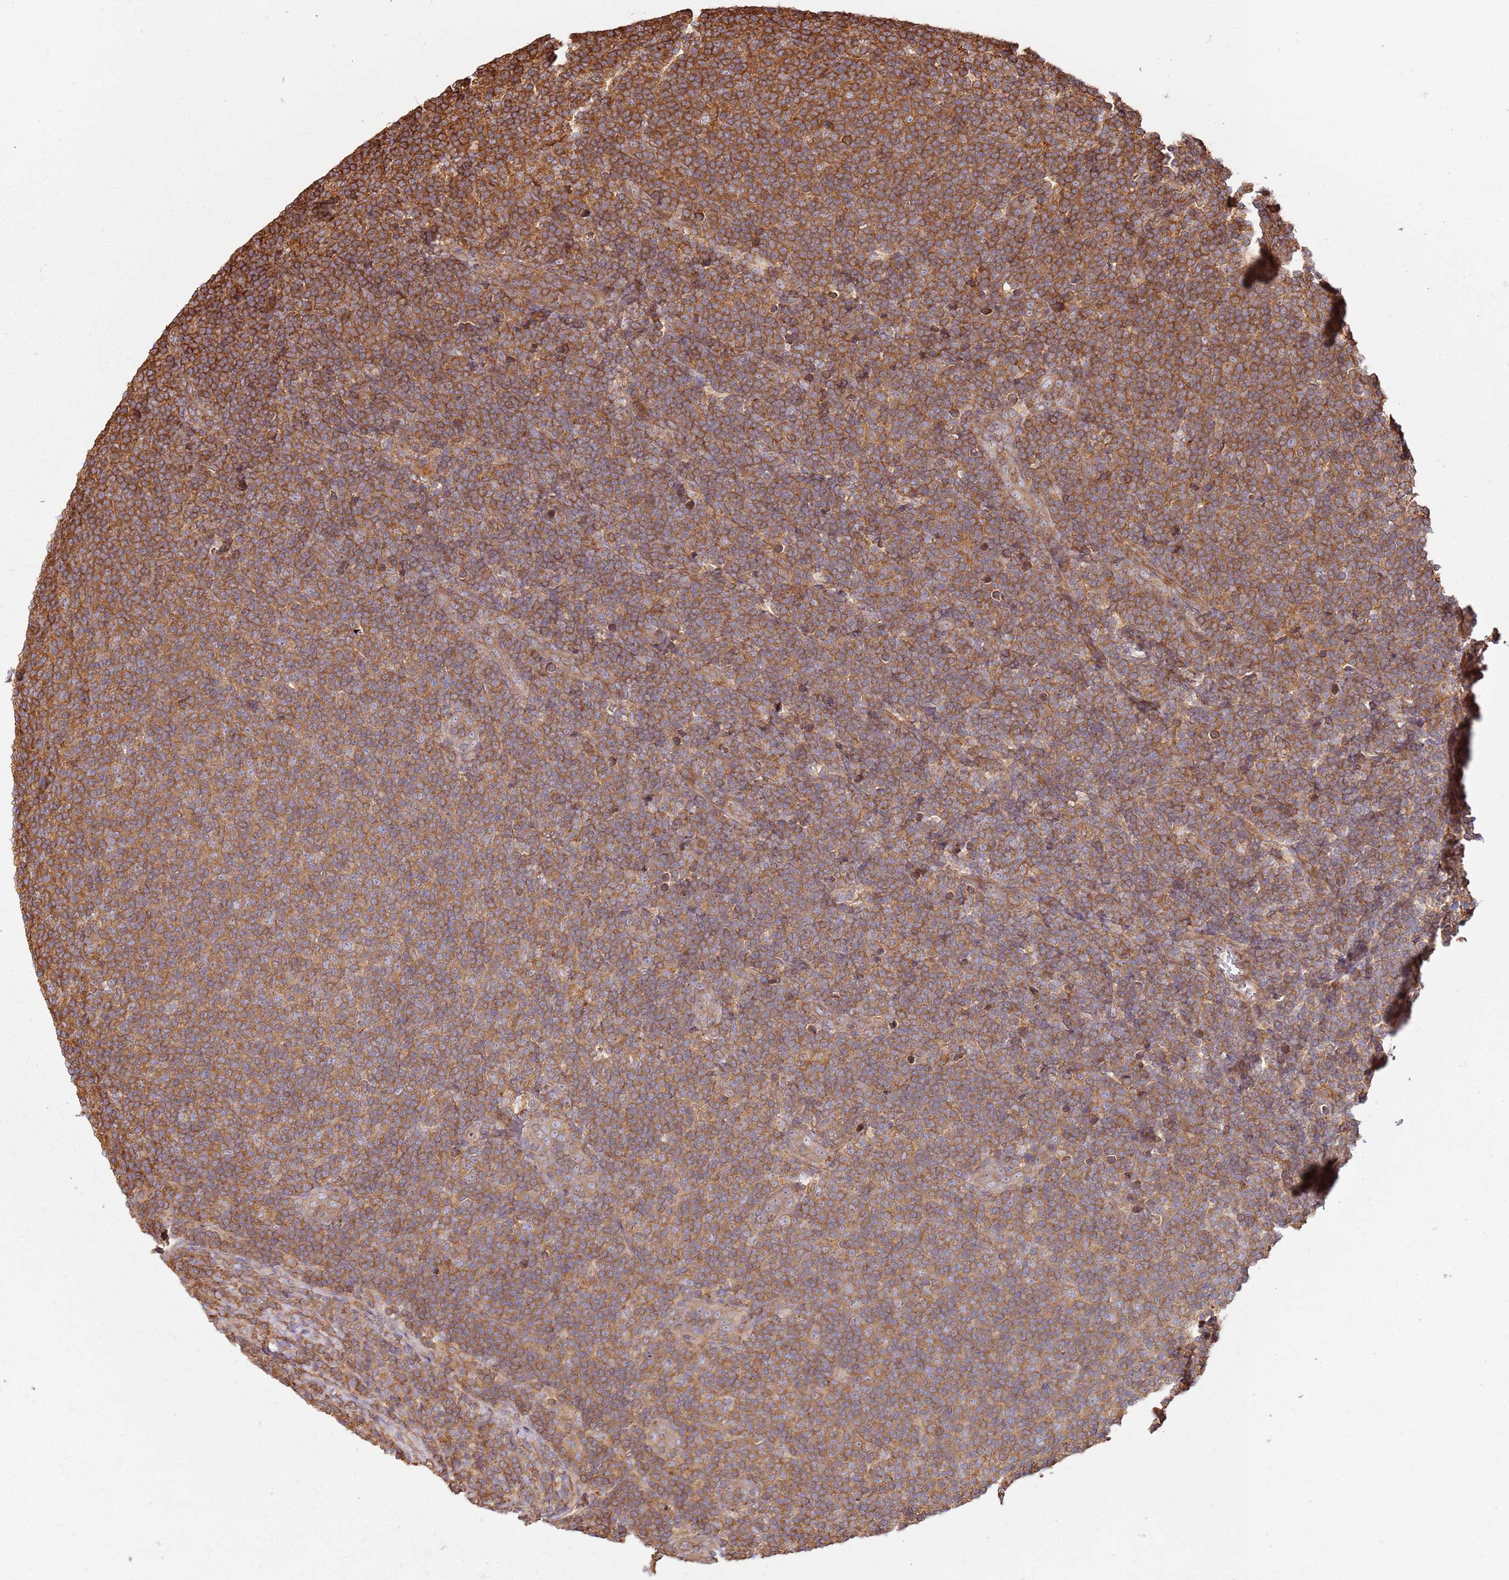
{"staining": {"intensity": "moderate", "quantity": ">75%", "location": "cytoplasmic/membranous"}, "tissue": "lymphoma", "cell_type": "Tumor cells", "image_type": "cancer", "snomed": [{"axis": "morphology", "description": "Malignant lymphoma, non-Hodgkin's type, Low grade"}, {"axis": "topography", "description": "Lymph node"}], "caption": "An image of human lymphoma stained for a protein shows moderate cytoplasmic/membranous brown staining in tumor cells.", "gene": "ACVR2A", "patient": {"sex": "male", "age": 66}}